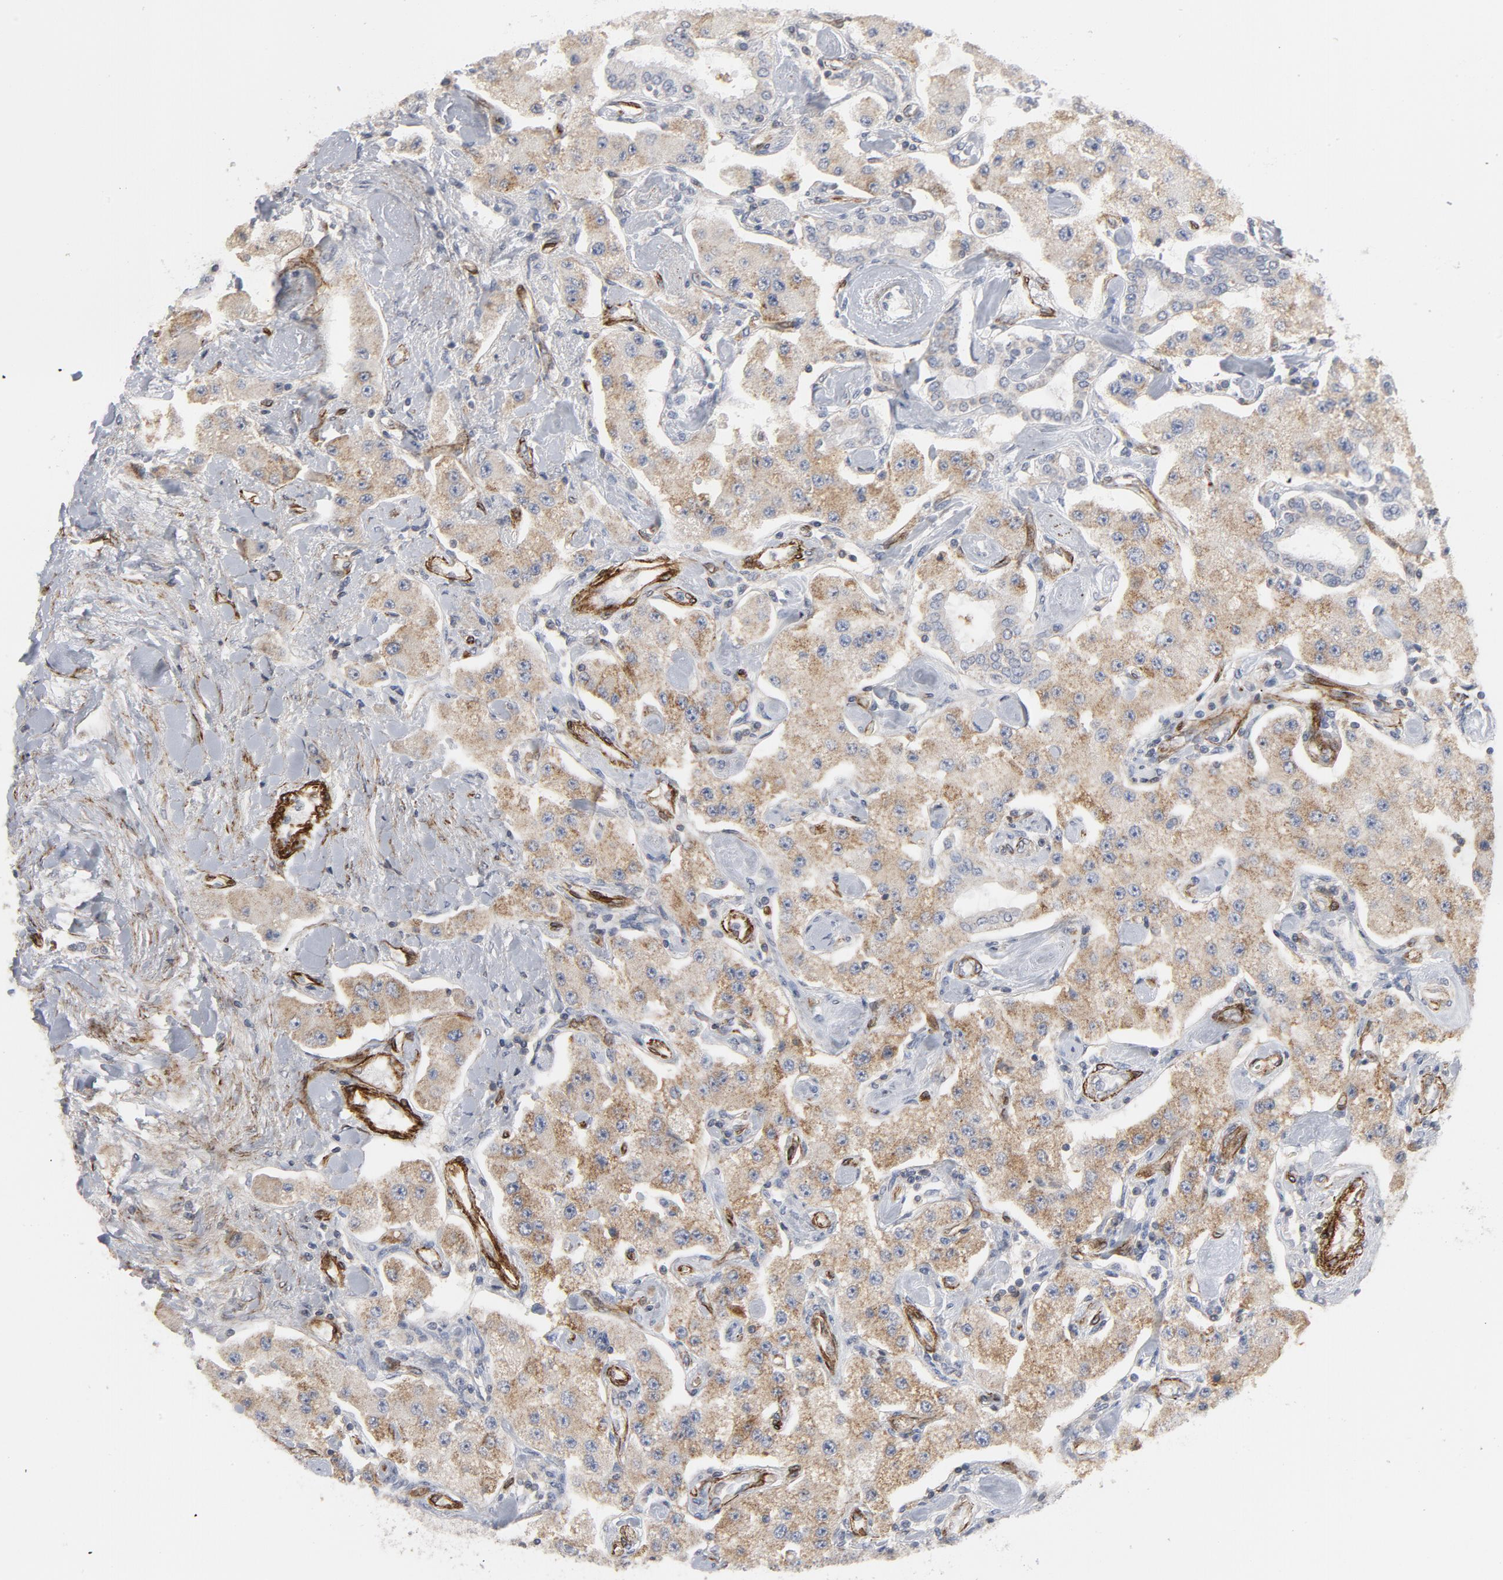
{"staining": {"intensity": "weak", "quantity": ">75%", "location": "cytoplasmic/membranous"}, "tissue": "carcinoid", "cell_type": "Tumor cells", "image_type": "cancer", "snomed": [{"axis": "morphology", "description": "Carcinoid, malignant, NOS"}, {"axis": "topography", "description": "Pancreas"}], "caption": "About >75% of tumor cells in carcinoid (malignant) reveal weak cytoplasmic/membranous protein positivity as visualized by brown immunohistochemical staining.", "gene": "GNG2", "patient": {"sex": "male", "age": 41}}